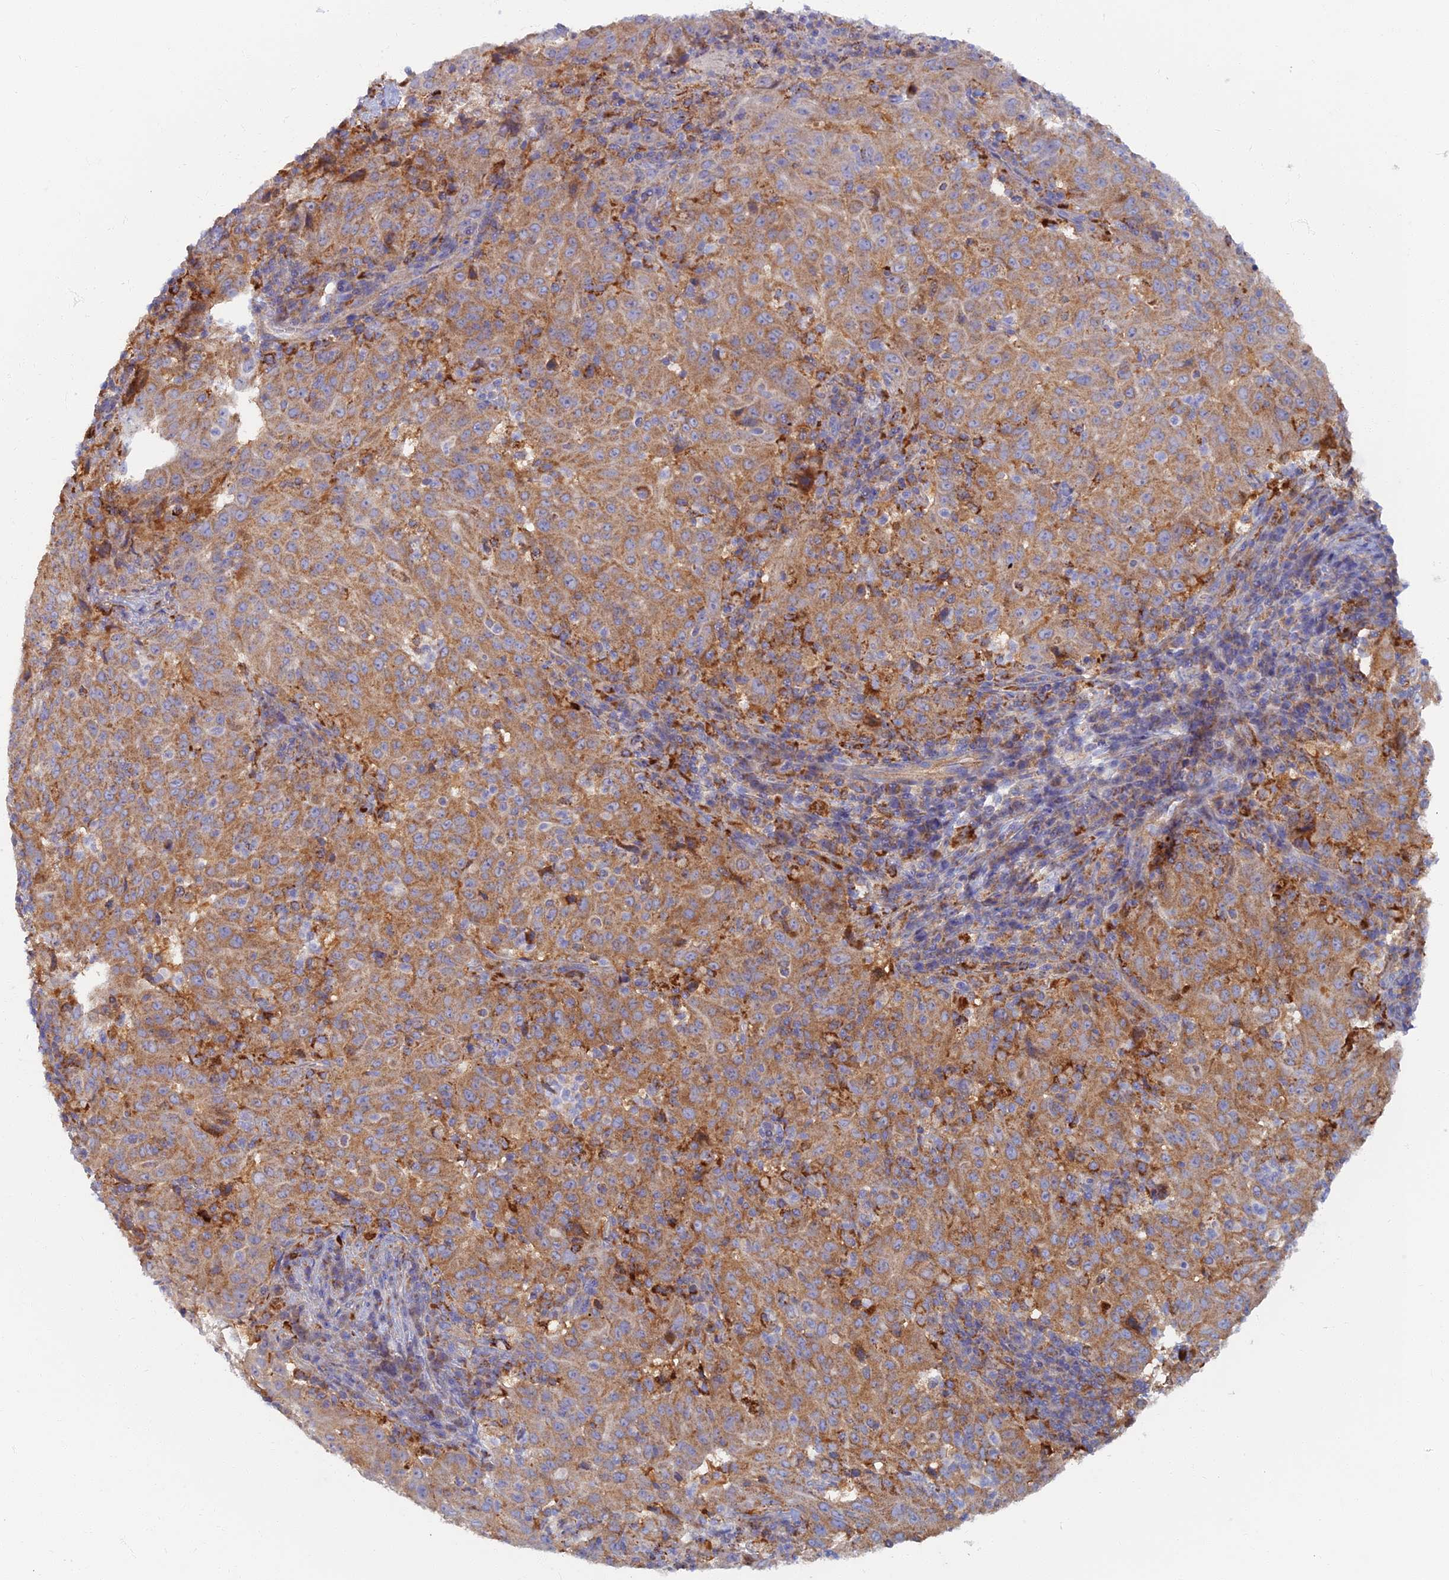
{"staining": {"intensity": "moderate", "quantity": ">75%", "location": "cytoplasmic/membranous"}, "tissue": "pancreatic cancer", "cell_type": "Tumor cells", "image_type": "cancer", "snomed": [{"axis": "morphology", "description": "Adenocarcinoma, NOS"}, {"axis": "topography", "description": "Pancreas"}], "caption": "Human pancreatic cancer stained with a brown dye displays moderate cytoplasmic/membranous positive staining in approximately >75% of tumor cells.", "gene": "TMEM44", "patient": {"sex": "male", "age": 63}}